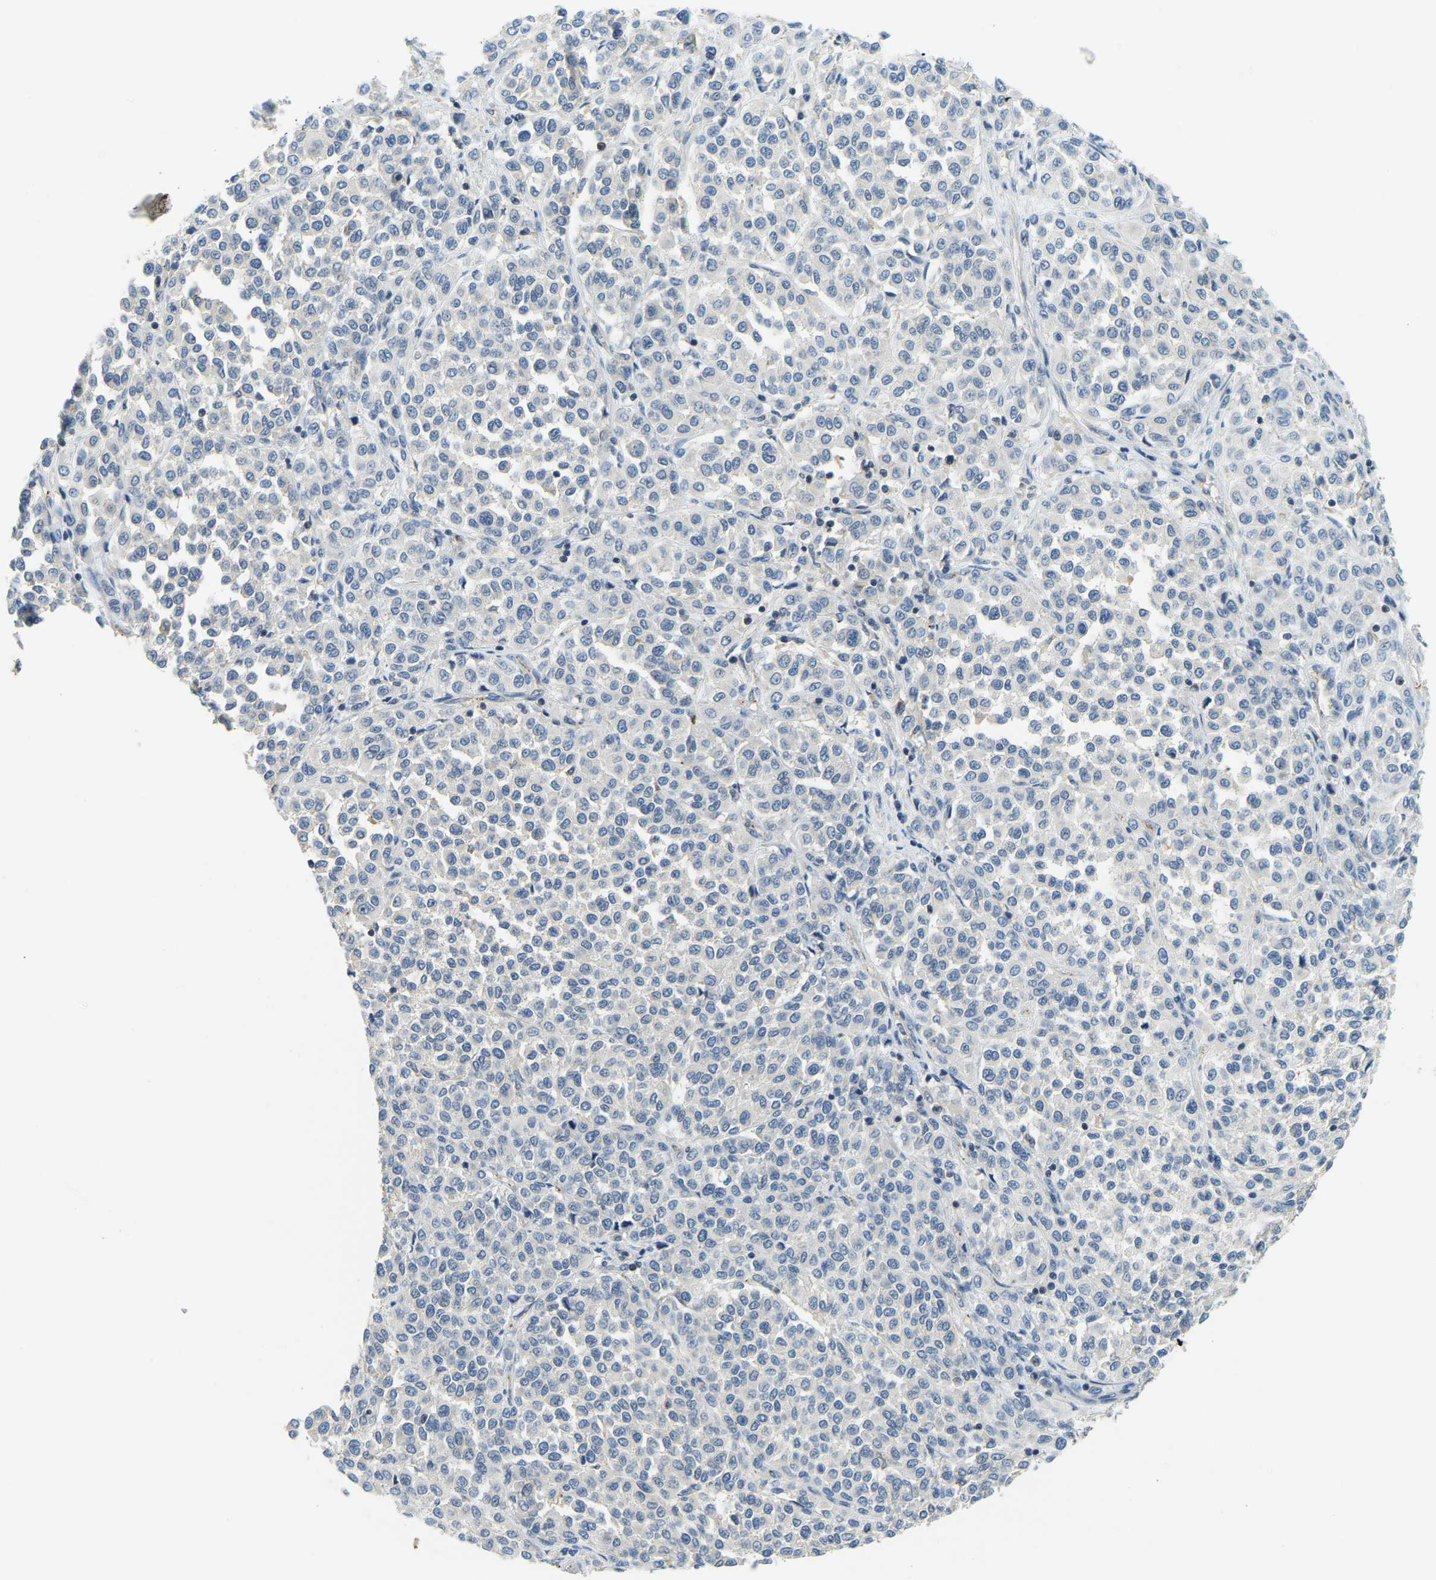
{"staining": {"intensity": "negative", "quantity": "none", "location": "none"}, "tissue": "melanoma", "cell_type": "Tumor cells", "image_type": "cancer", "snomed": [{"axis": "morphology", "description": "Malignant melanoma, Metastatic site"}, {"axis": "topography", "description": "Pancreas"}], "caption": "Immunohistochemistry (IHC) image of malignant melanoma (metastatic site) stained for a protein (brown), which displays no positivity in tumor cells.", "gene": "RRP1", "patient": {"sex": "female", "age": 30}}